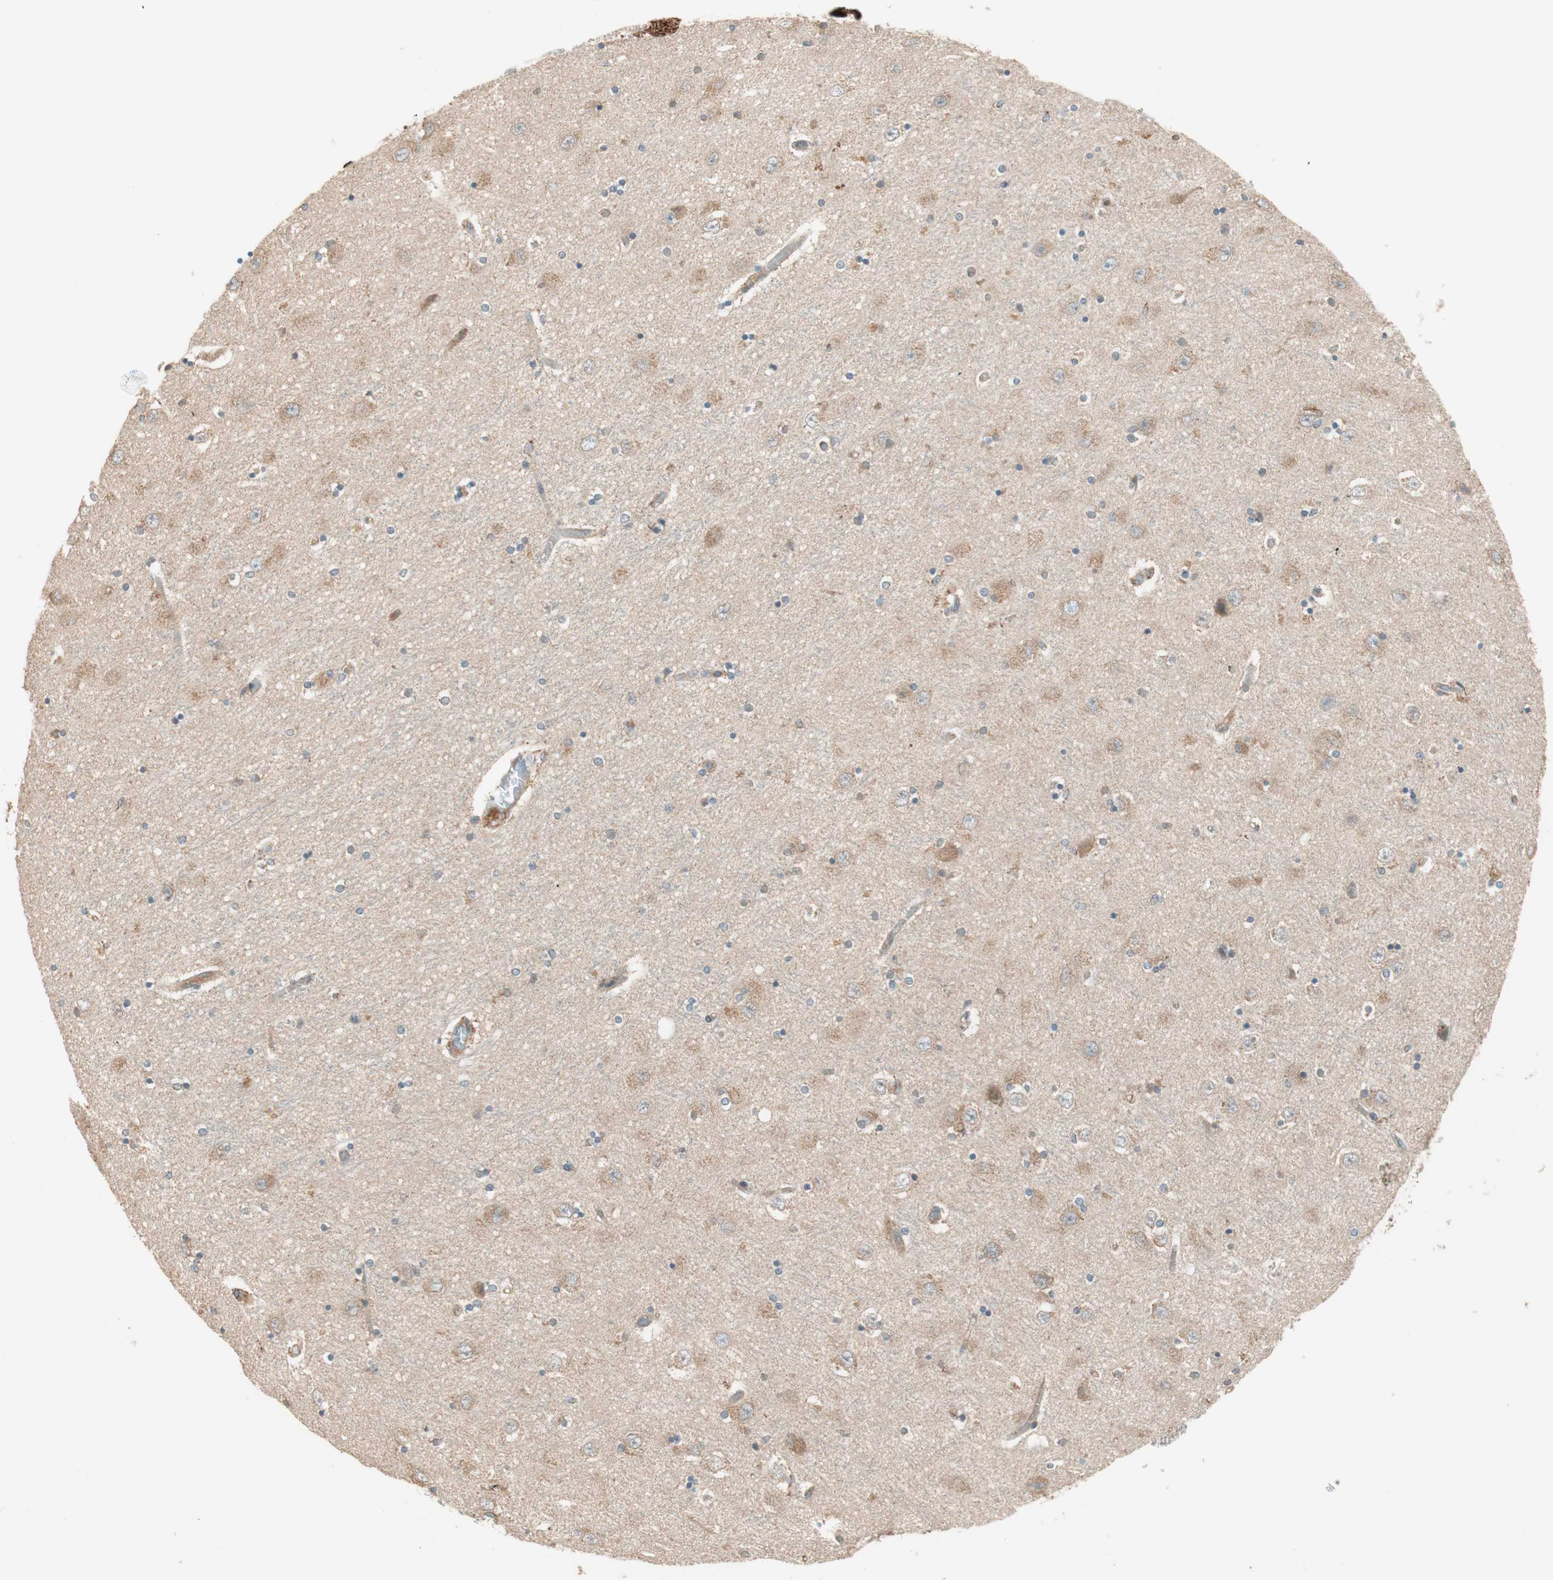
{"staining": {"intensity": "weak", "quantity": "25%-75%", "location": "cytoplasmic/membranous"}, "tissue": "hippocampus", "cell_type": "Glial cells", "image_type": "normal", "snomed": [{"axis": "morphology", "description": "Normal tissue, NOS"}, {"axis": "topography", "description": "Hippocampus"}], "caption": "Protein staining reveals weak cytoplasmic/membranous expression in approximately 25%-75% of glial cells in unremarkable hippocampus. Using DAB (3,3'-diaminobenzidine) (brown) and hematoxylin (blue) stains, captured at high magnification using brightfield microscopy.", "gene": "CC2D1A", "patient": {"sex": "female", "age": 54}}